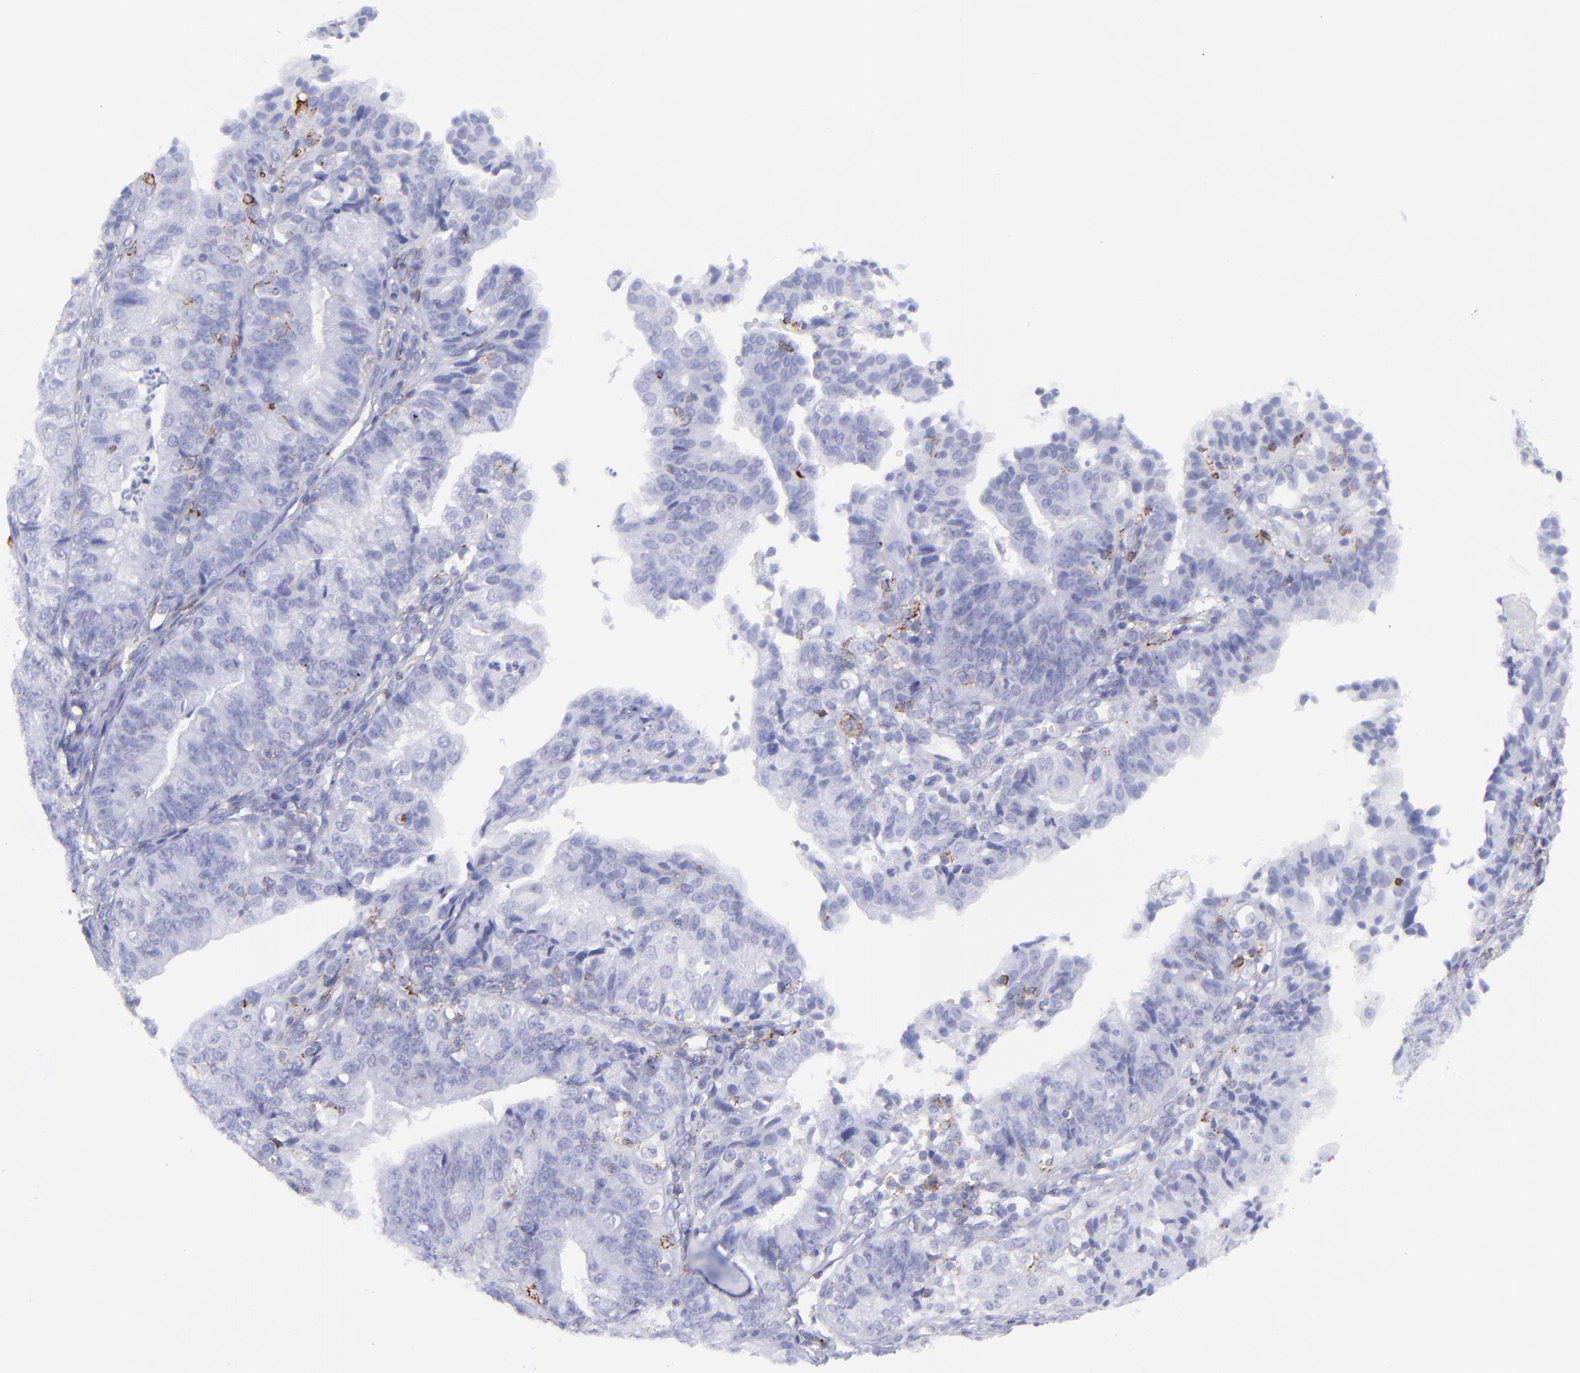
{"staining": {"intensity": "negative", "quantity": "none", "location": "none"}, "tissue": "endometrial cancer", "cell_type": "Tumor cells", "image_type": "cancer", "snomed": [{"axis": "morphology", "description": "Adenocarcinoma, NOS"}, {"axis": "topography", "description": "Endometrium"}], "caption": "This is an IHC histopathology image of endometrial cancer. There is no positivity in tumor cells.", "gene": "SELPLG", "patient": {"sex": "female", "age": 56}}